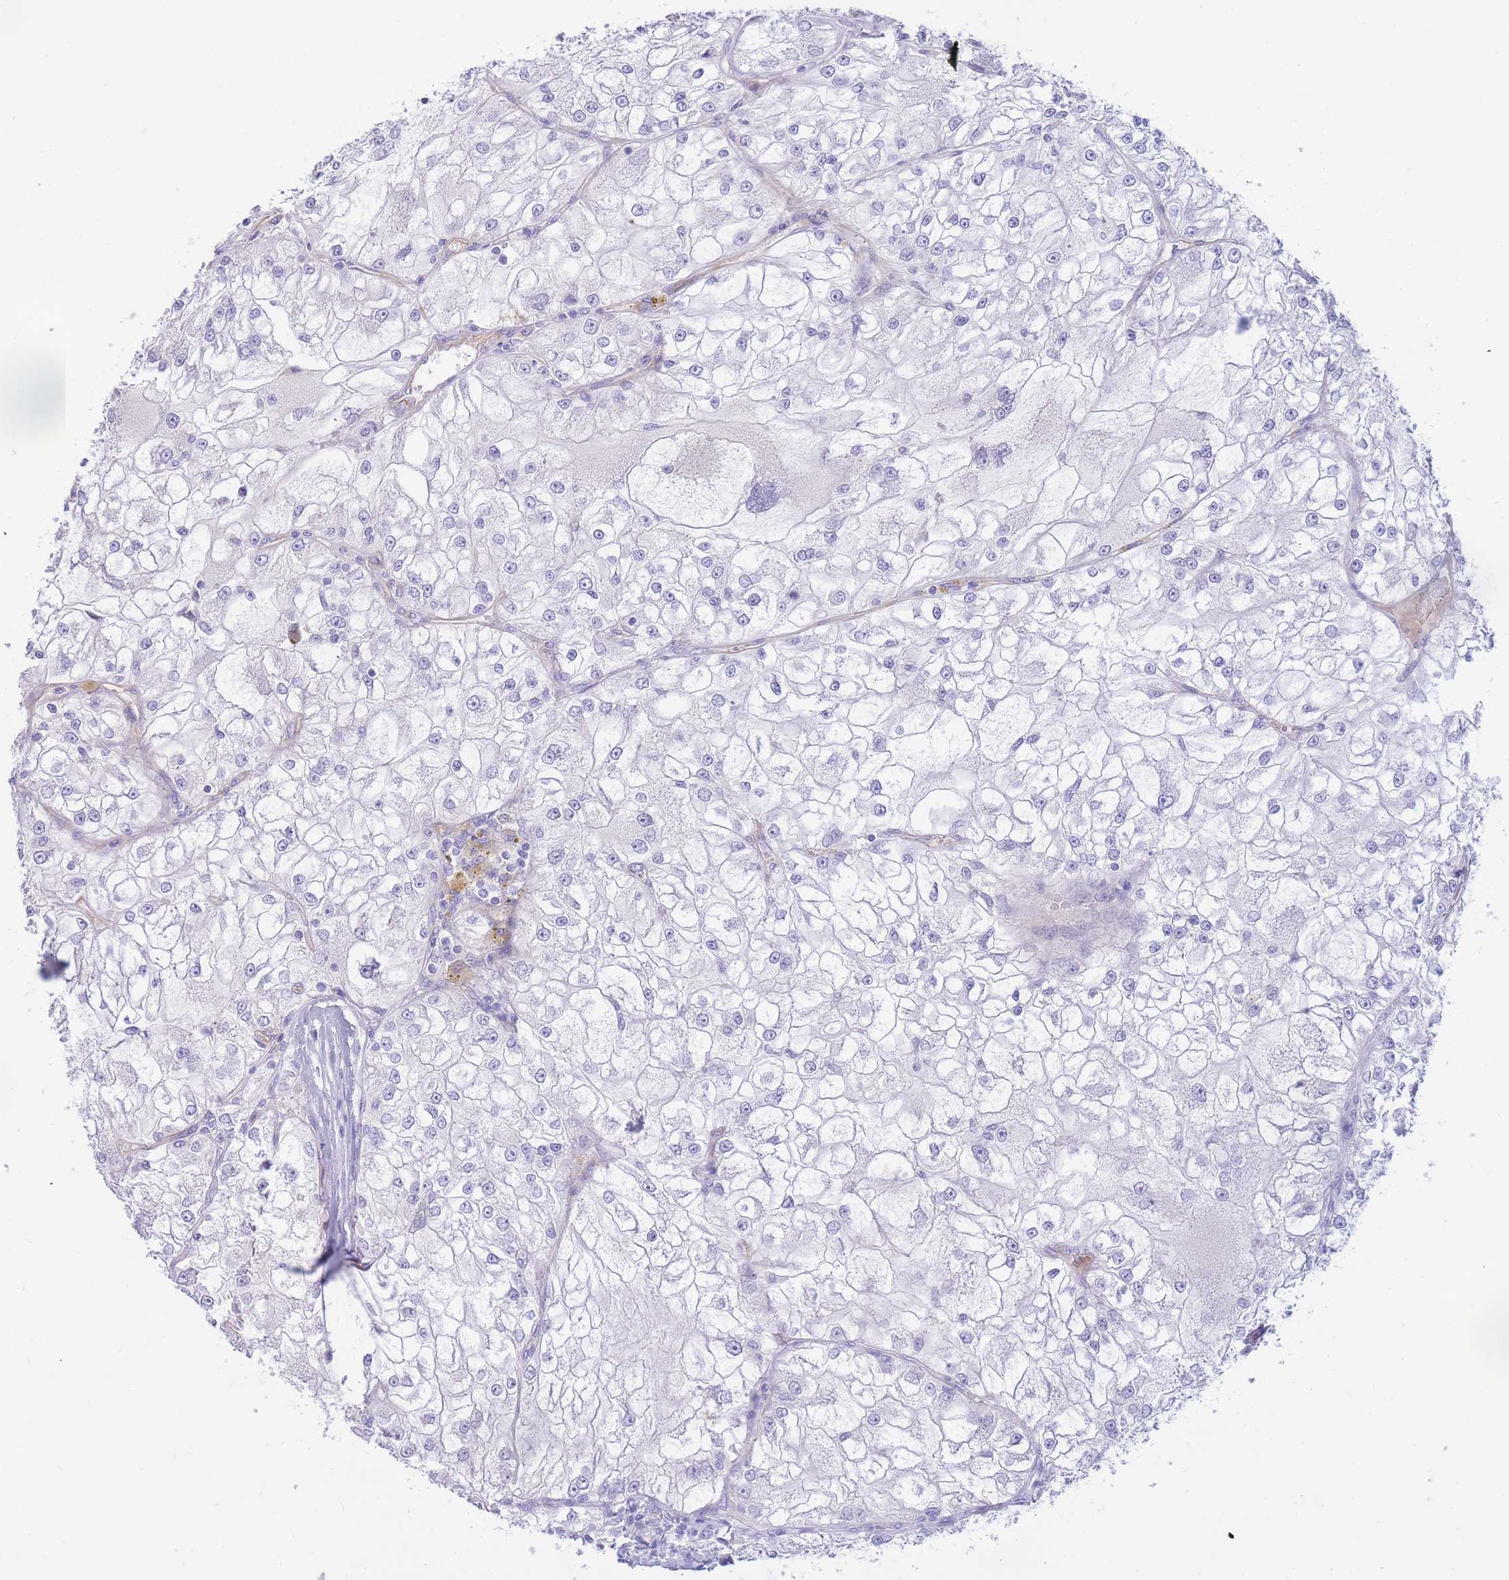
{"staining": {"intensity": "negative", "quantity": "none", "location": "none"}, "tissue": "renal cancer", "cell_type": "Tumor cells", "image_type": "cancer", "snomed": [{"axis": "morphology", "description": "Adenocarcinoma, NOS"}, {"axis": "topography", "description": "Kidney"}], "caption": "Image shows no protein expression in tumor cells of renal cancer tissue.", "gene": "SULT1A1", "patient": {"sex": "female", "age": 72}}